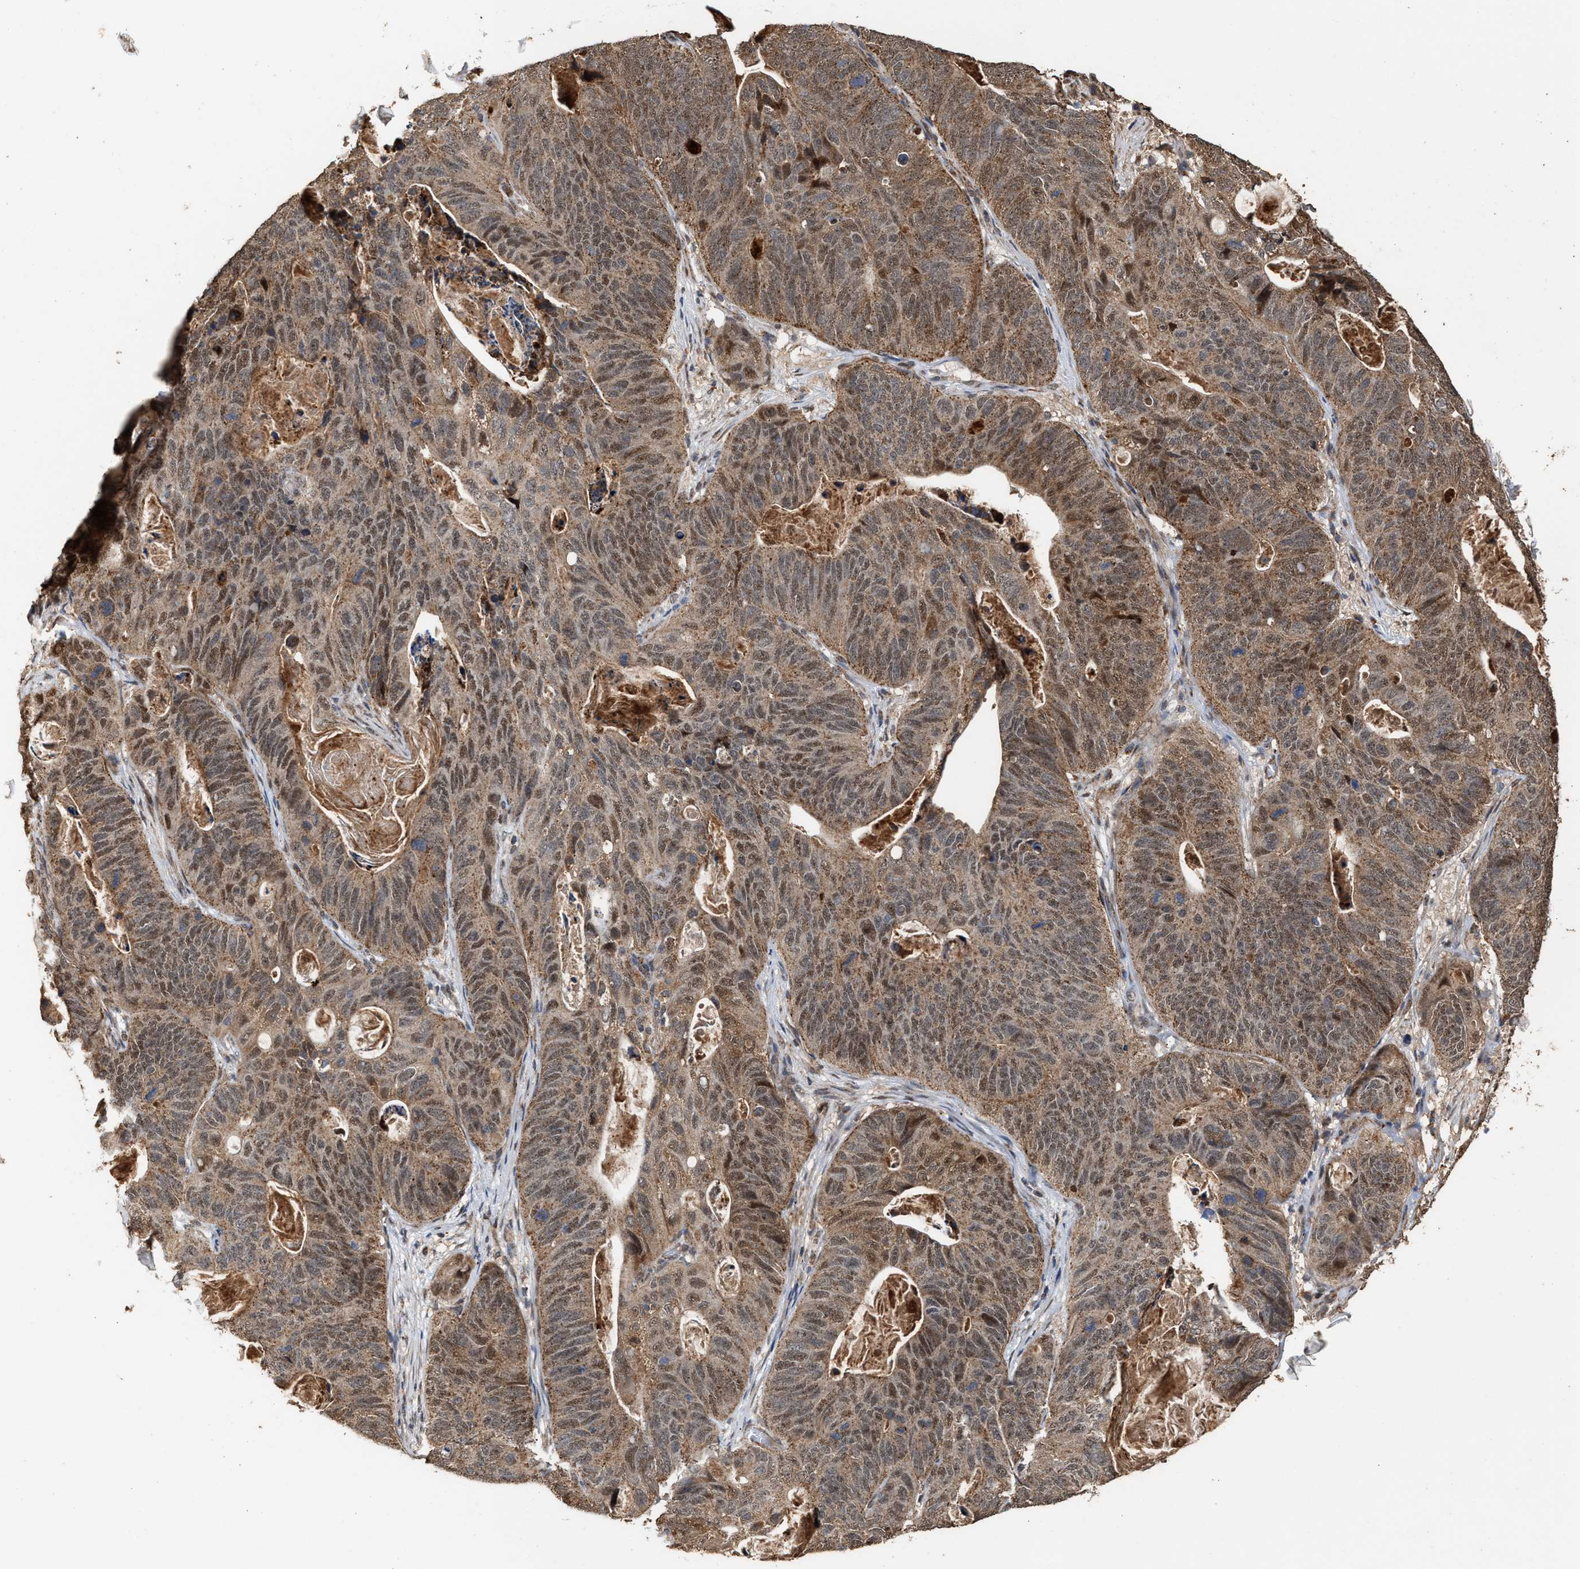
{"staining": {"intensity": "moderate", "quantity": ">75%", "location": "cytoplasmic/membranous,nuclear"}, "tissue": "stomach cancer", "cell_type": "Tumor cells", "image_type": "cancer", "snomed": [{"axis": "morphology", "description": "Normal tissue, NOS"}, {"axis": "morphology", "description": "Adenocarcinoma, NOS"}, {"axis": "topography", "description": "Stomach"}], "caption": "IHC of human stomach cancer (adenocarcinoma) demonstrates medium levels of moderate cytoplasmic/membranous and nuclear staining in approximately >75% of tumor cells. The staining is performed using DAB (3,3'-diaminobenzidine) brown chromogen to label protein expression. The nuclei are counter-stained blue using hematoxylin.", "gene": "ZNHIT6", "patient": {"sex": "female", "age": 89}}